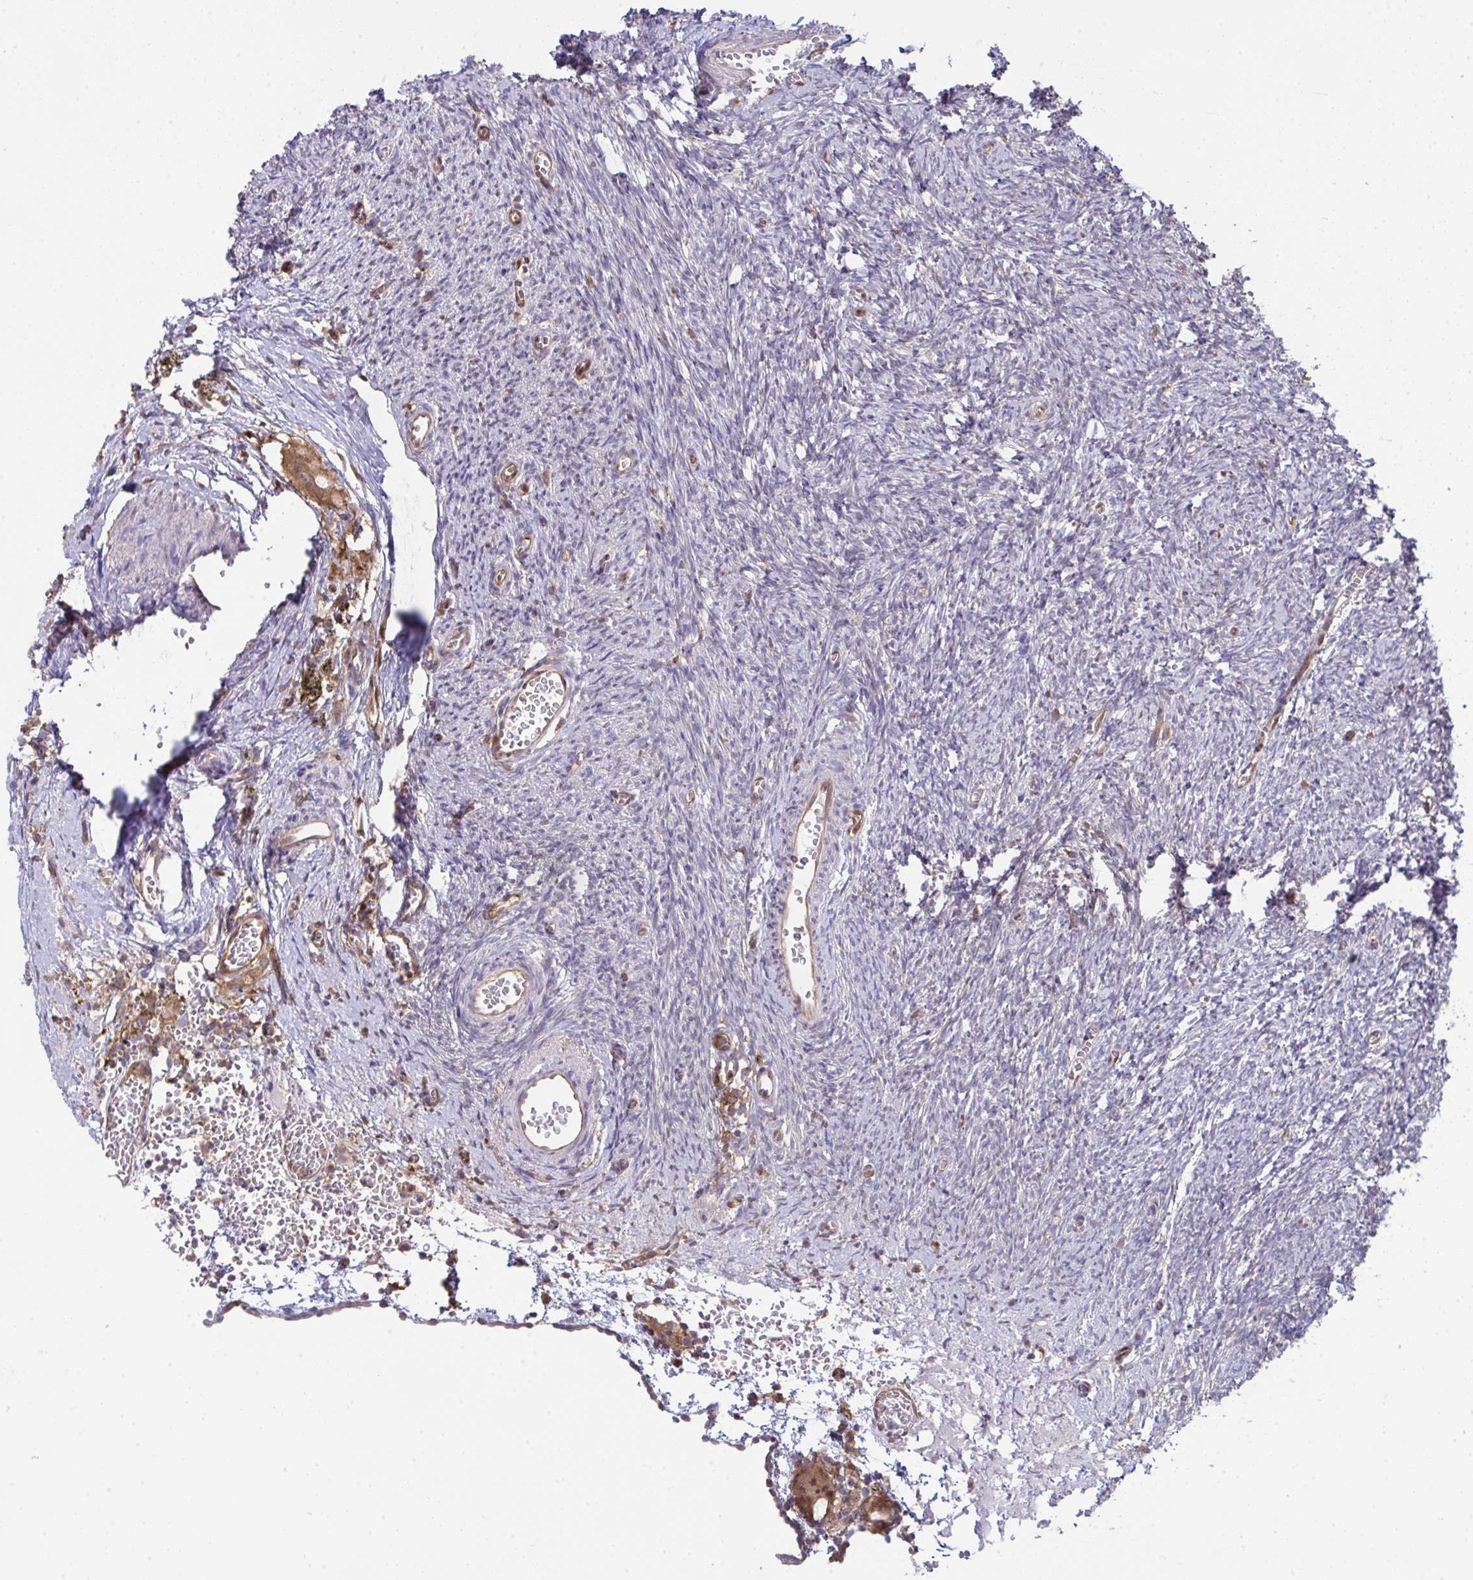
{"staining": {"intensity": "negative", "quantity": "none", "location": "none"}, "tissue": "ovary", "cell_type": "Ovarian stroma cells", "image_type": "normal", "snomed": [{"axis": "morphology", "description": "Normal tissue, NOS"}, {"axis": "topography", "description": "Ovary"}], "caption": "DAB (3,3'-diaminobenzidine) immunohistochemical staining of normal human ovary exhibits no significant positivity in ovarian stroma cells.", "gene": "ALDH16A1", "patient": {"sex": "female", "age": 41}}